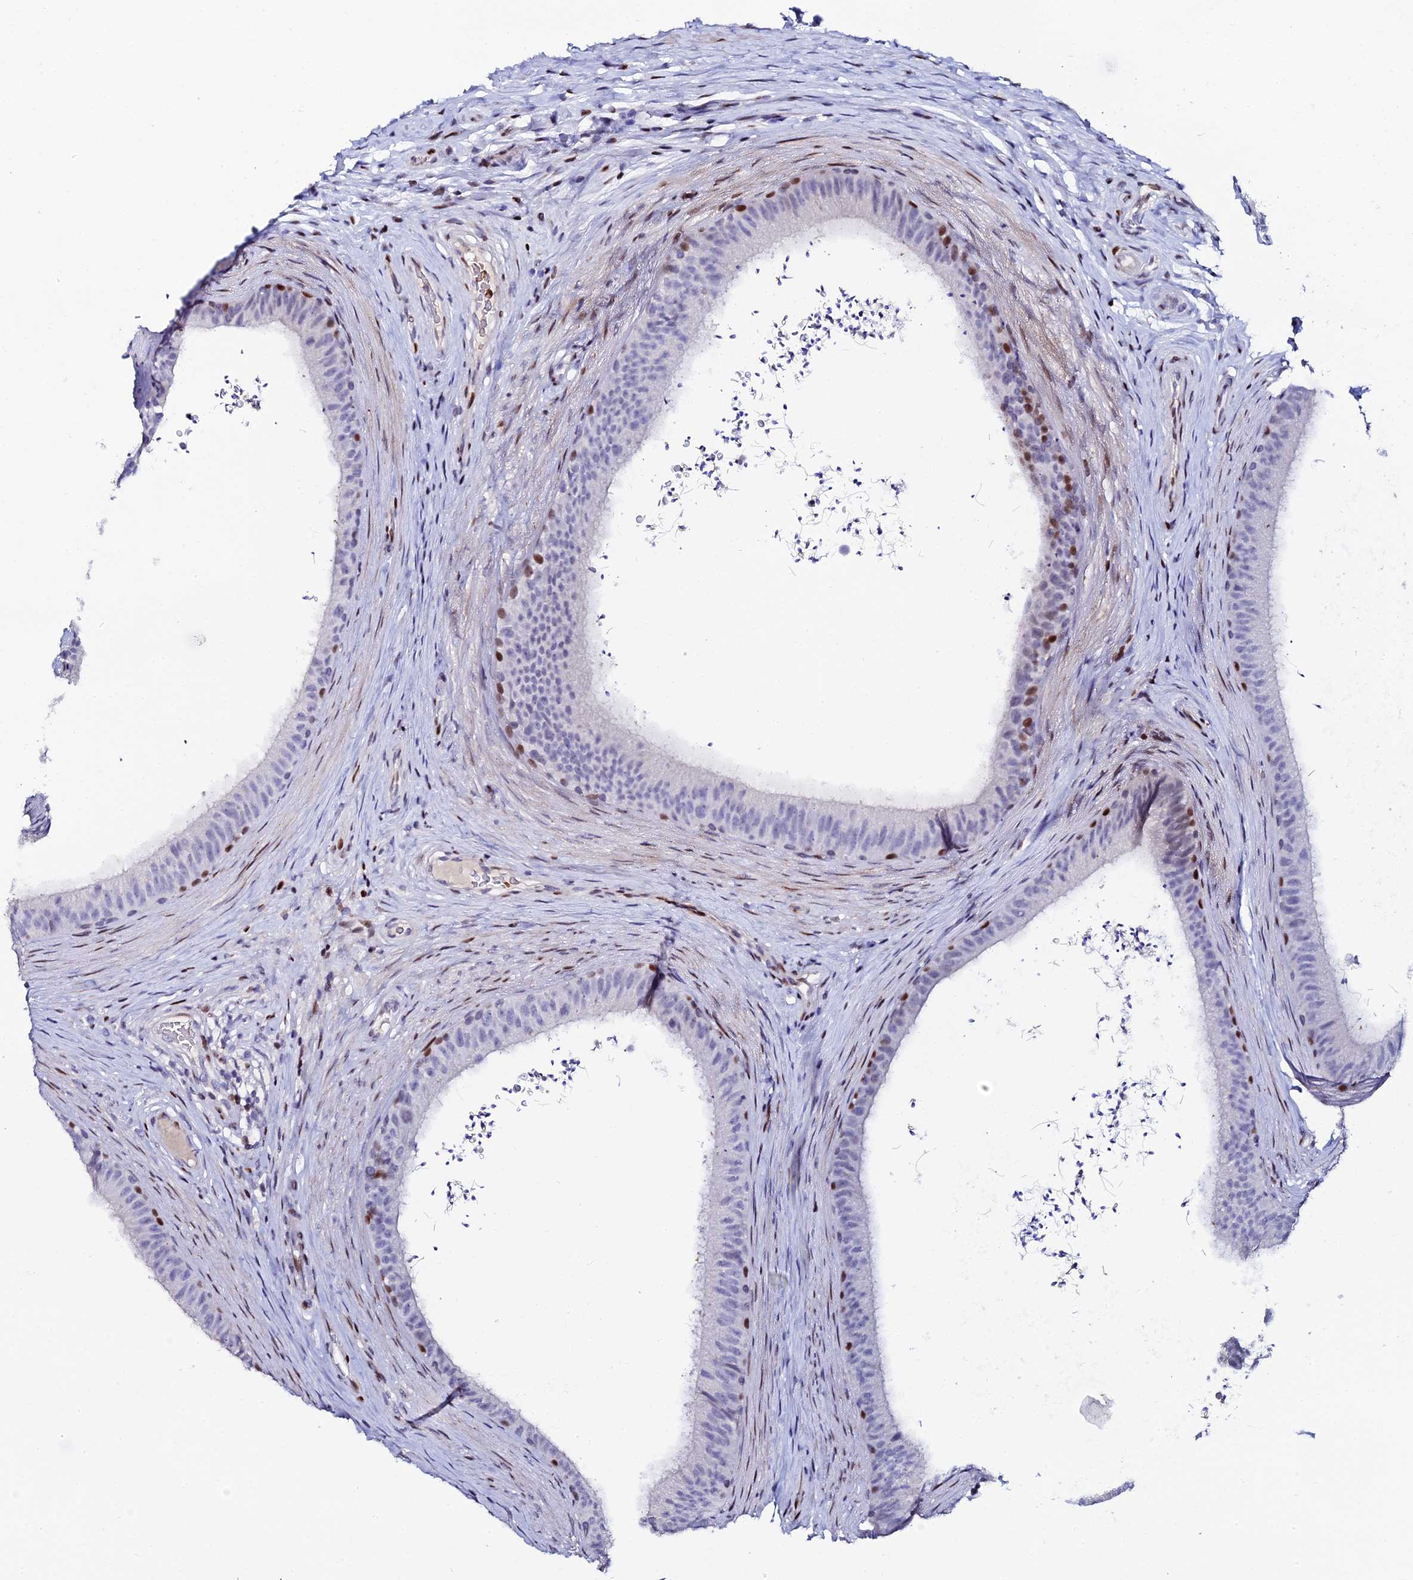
{"staining": {"intensity": "moderate", "quantity": "<25%", "location": "nuclear"}, "tissue": "epididymis", "cell_type": "Glandular cells", "image_type": "normal", "snomed": [{"axis": "morphology", "description": "Normal tissue, NOS"}, {"axis": "topography", "description": "Testis"}, {"axis": "topography", "description": "Epididymis"}], "caption": "Immunohistochemistry (IHC) (DAB (3,3'-diaminobenzidine)) staining of unremarkable human epididymis reveals moderate nuclear protein positivity in about <25% of glandular cells.", "gene": "MYNN", "patient": {"sex": "male", "age": 41}}